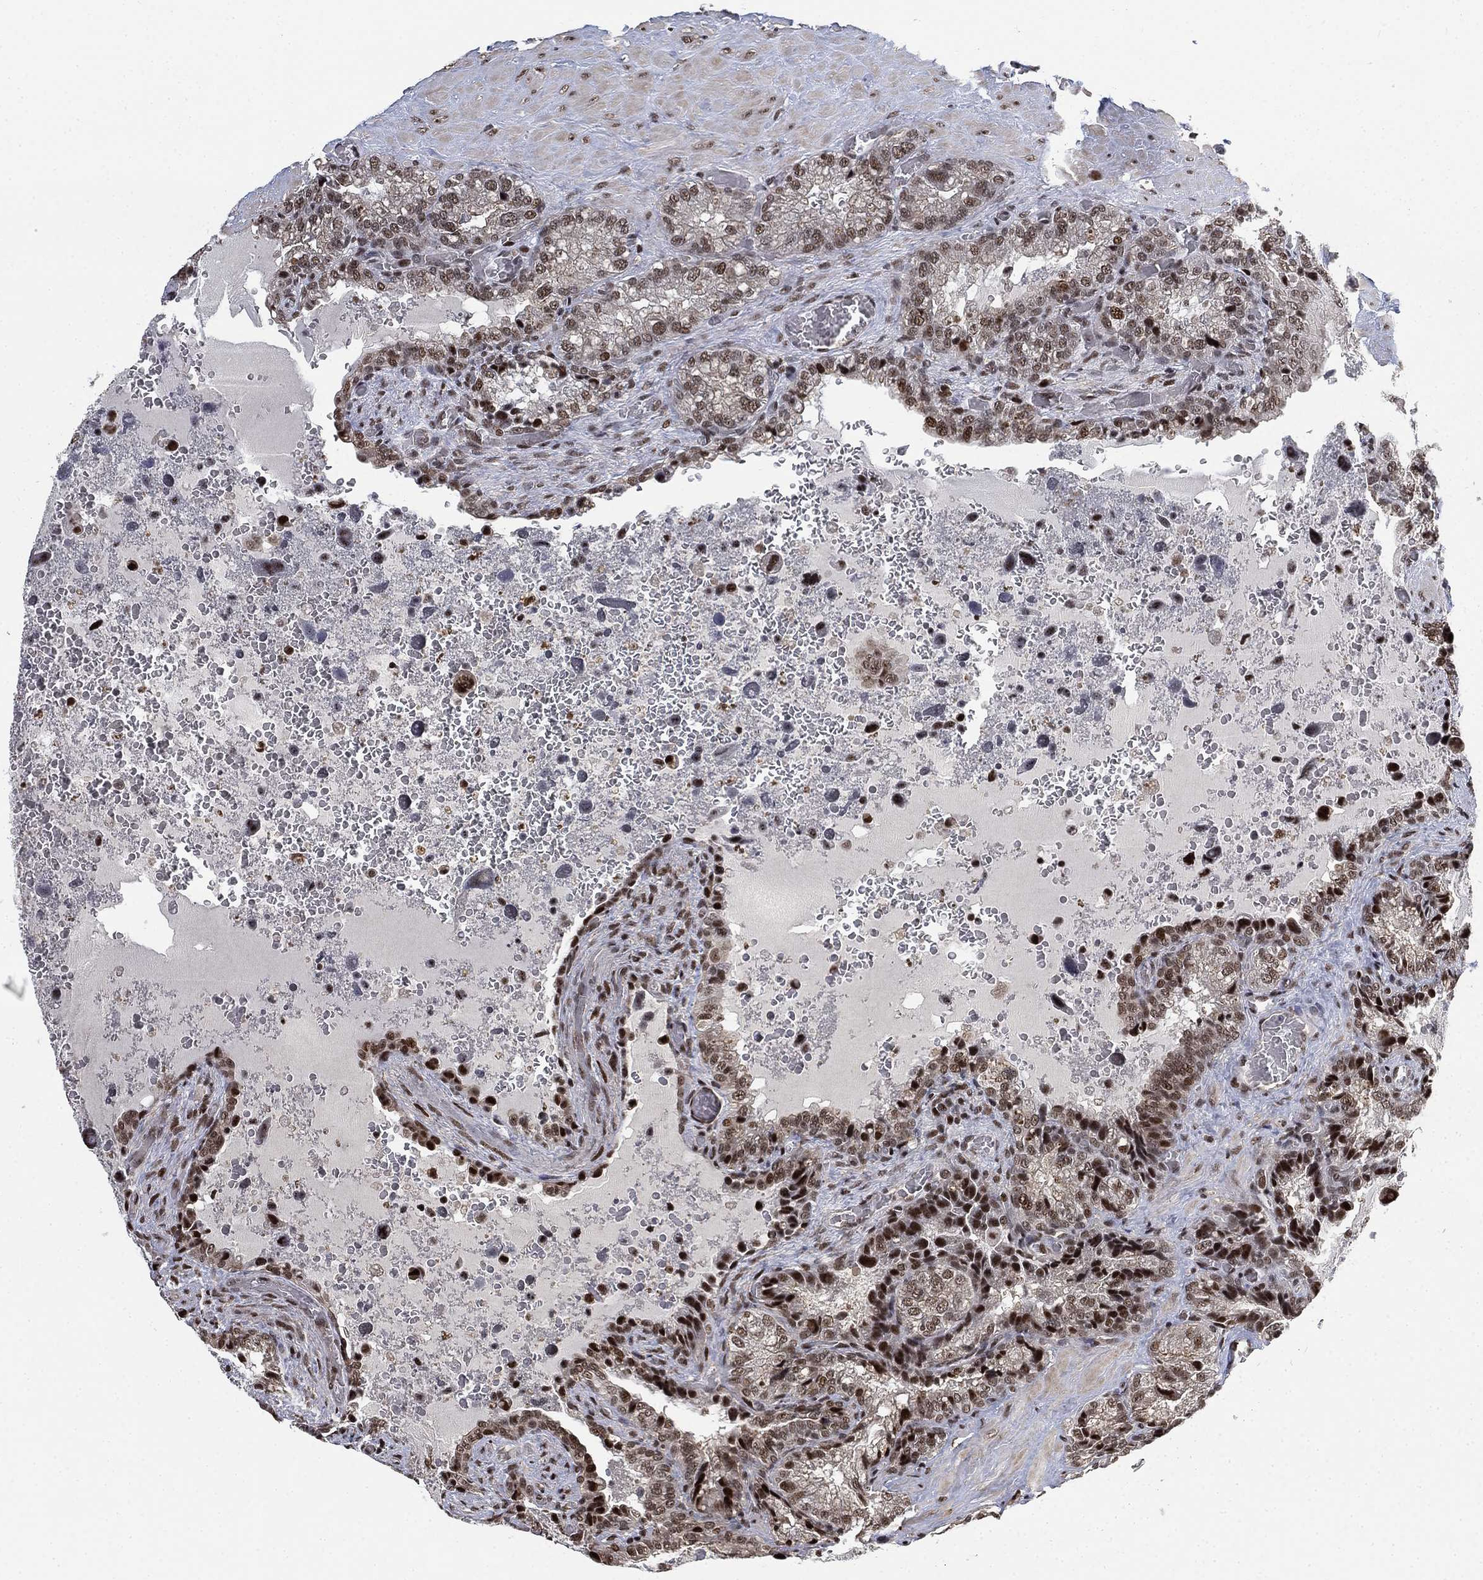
{"staining": {"intensity": "strong", "quantity": "25%-75%", "location": "nuclear"}, "tissue": "prostate cancer", "cell_type": "Tumor cells", "image_type": "cancer", "snomed": [{"axis": "morphology", "description": "Adenocarcinoma, NOS"}, {"axis": "topography", "description": "Prostate and seminal vesicle, NOS"}], "caption": "High-power microscopy captured an IHC micrograph of prostate cancer, revealing strong nuclear staining in approximately 25%-75% of tumor cells.", "gene": "ZSCAN30", "patient": {"sex": "male", "age": 62}}